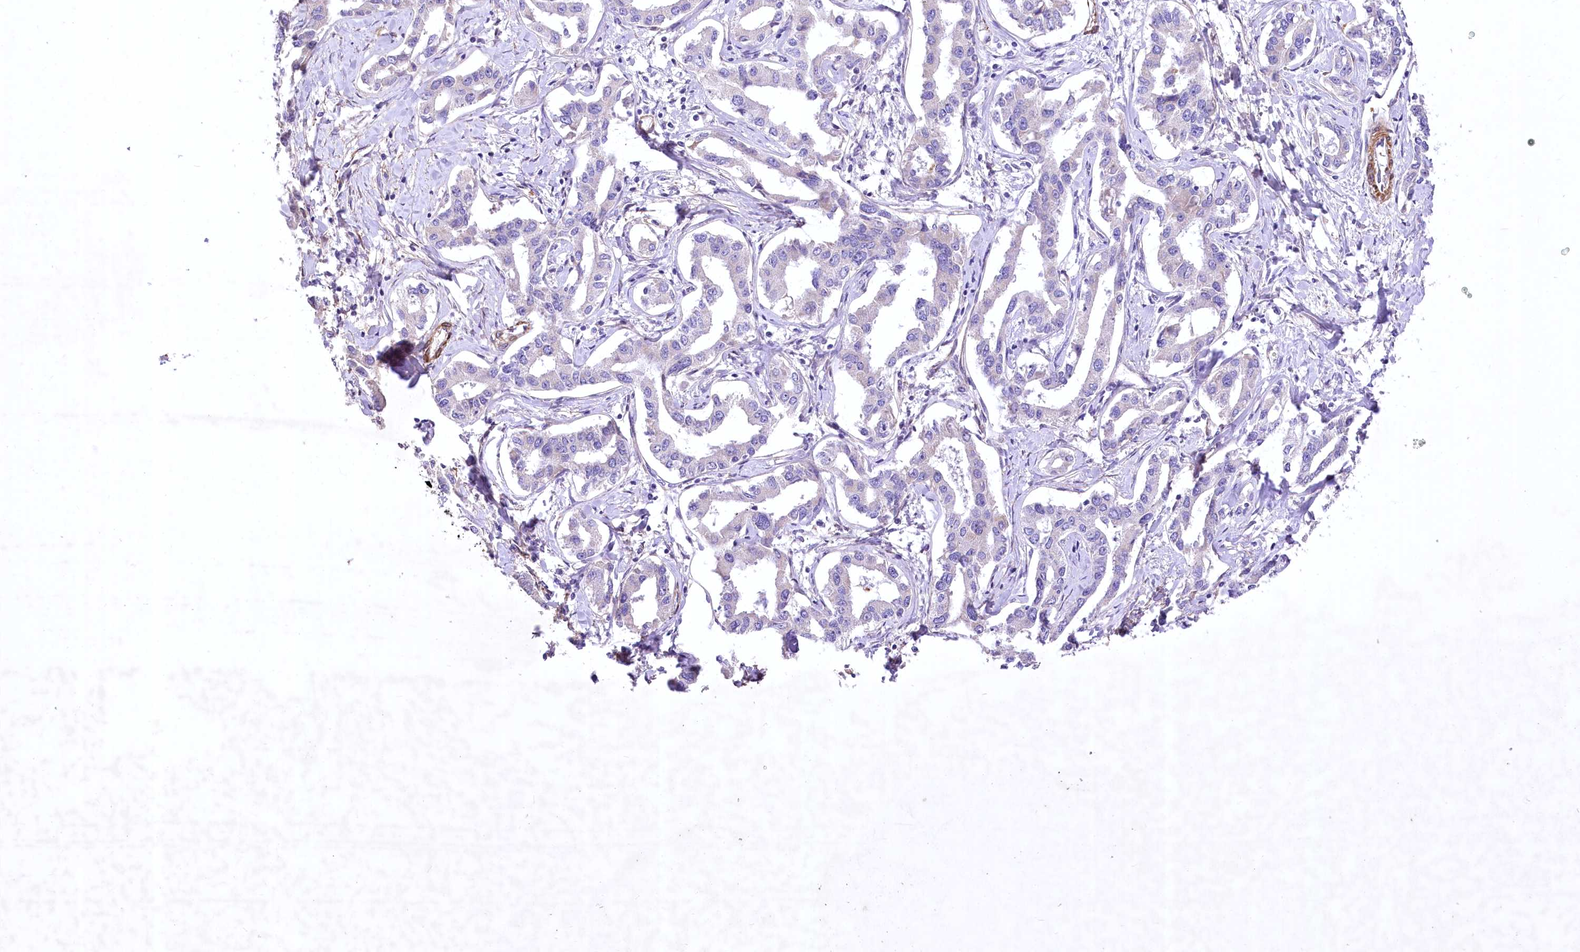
{"staining": {"intensity": "negative", "quantity": "none", "location": "none"}, "tissue": "liver cancer", "cell_type": "Tumor cells", "image_type": "cancer", "snomed": [{"axis": "morphology", "description": "Cholangiocarcinoma"}, {"axis": "topography", "description": "Liver"}], "caption": "This is an immunohistochemistry (IHC) histopathology image of cholangiocarcinoma (liver). There is no positivity in tumor cells.", "gene": "RDH16", "patient": {"sex": "male", "age": 59}}